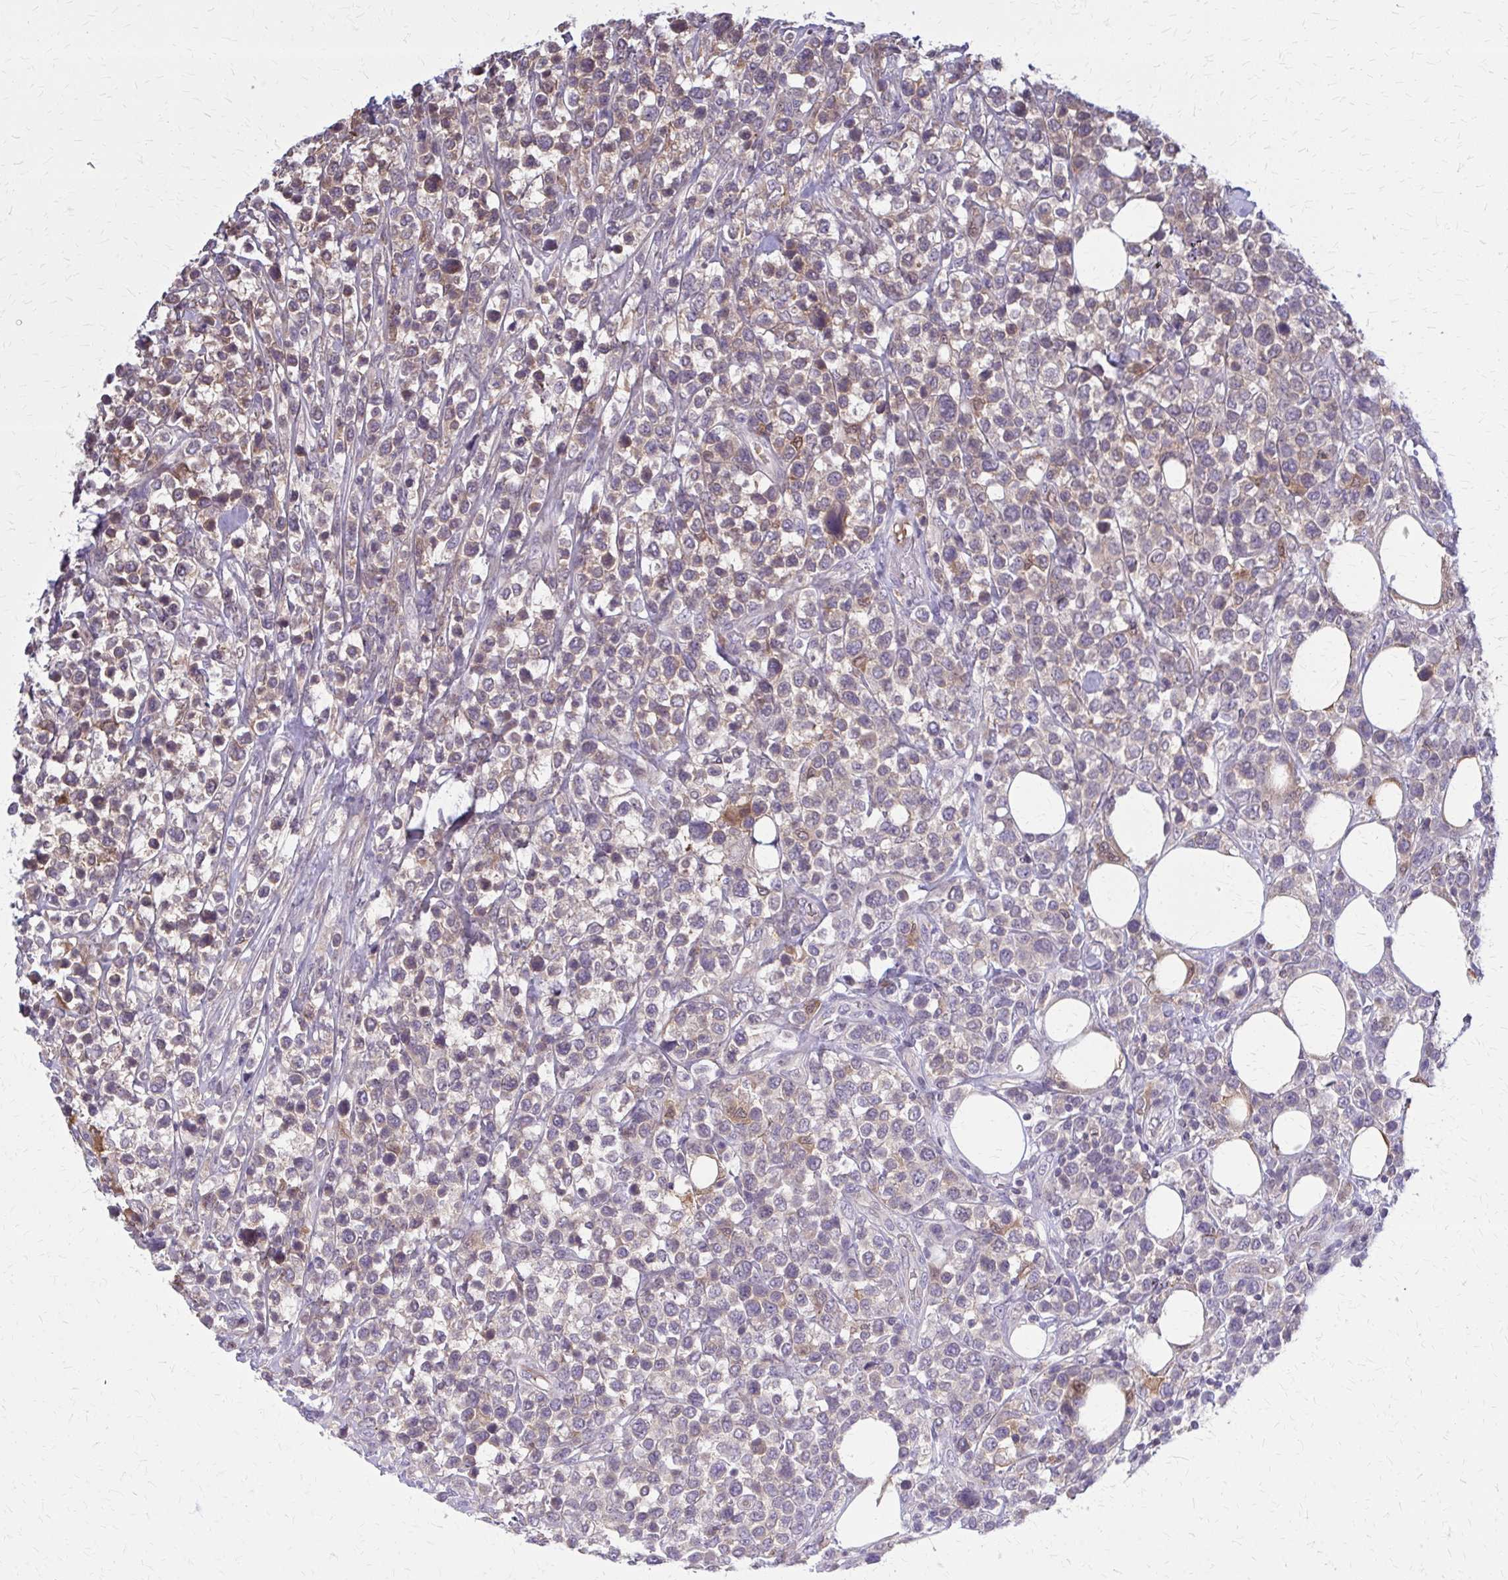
{"staining": {"intensity": "weak", "quantity": "<25%", "location": "cytoplasmic/membranous"}, "tissue": "lymphoma", "cell_type": "Tumor cells", "image_type": "cancer", "snomed": [{"axis": "morphology", "description": "Malignant lymphoma, non-Hodgkin's type, High grade"}, {"axis": "topography", "description": "Soft tissue"}], "caption": "Immunohistochemistry (IHC) image of neoplastic tissue: human high-grade malignant lymphoma, non-Hodgkin's type stained with DAB (3,3'-diaminobenzidine) shows no significant protein expression in tumor cells.", "gene": "DBI", "patient": {"sex": "female", "age": 56}}